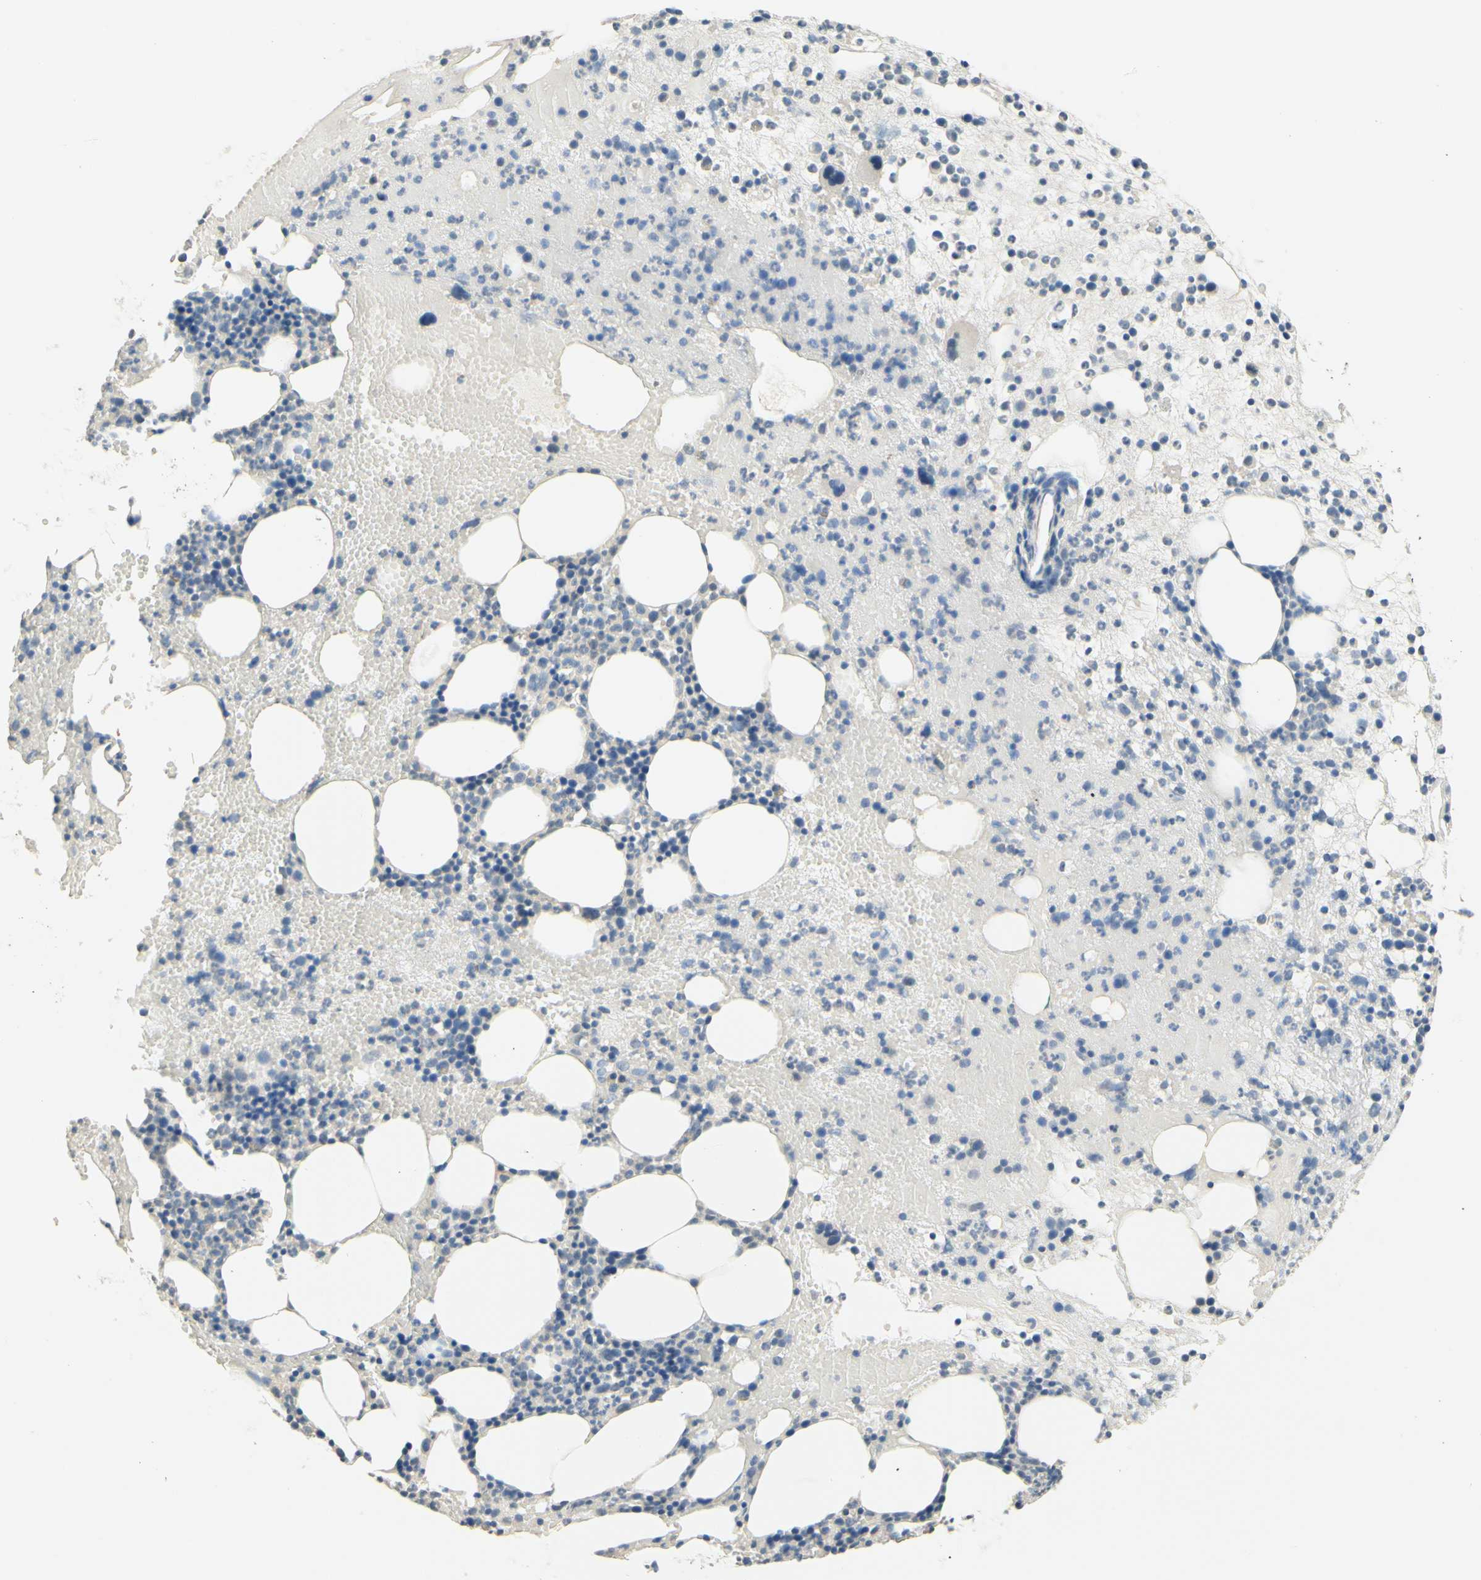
{"staining": {"intensity": "negative", "quantity": "none", "location": "none"}, "tissue": "bone marrow", "cell_type": "Hematopoietic cells", "image_type": "normal", "snomed": [{"axis": "morphology", "description": "Normal tissue, NOS"}, {"axis": "morphology", "description": "Inflammation, NOS"}, {"axis": "topography", "description": "Bone marrow"}], "caption": "IHC photomicrograph of normal bone marrow: bone marrow stained with DAB (3,3'-diaminobenzidine) reveals no significant protein staining in hematopoietic cells. (Brightfield microscopy of DAB (3,3'-diaminobenzidine) immunohistochemistry (IHC) at high magnification).", "gene": "MAG", "patient": {"sex": "female", "age": 79}}